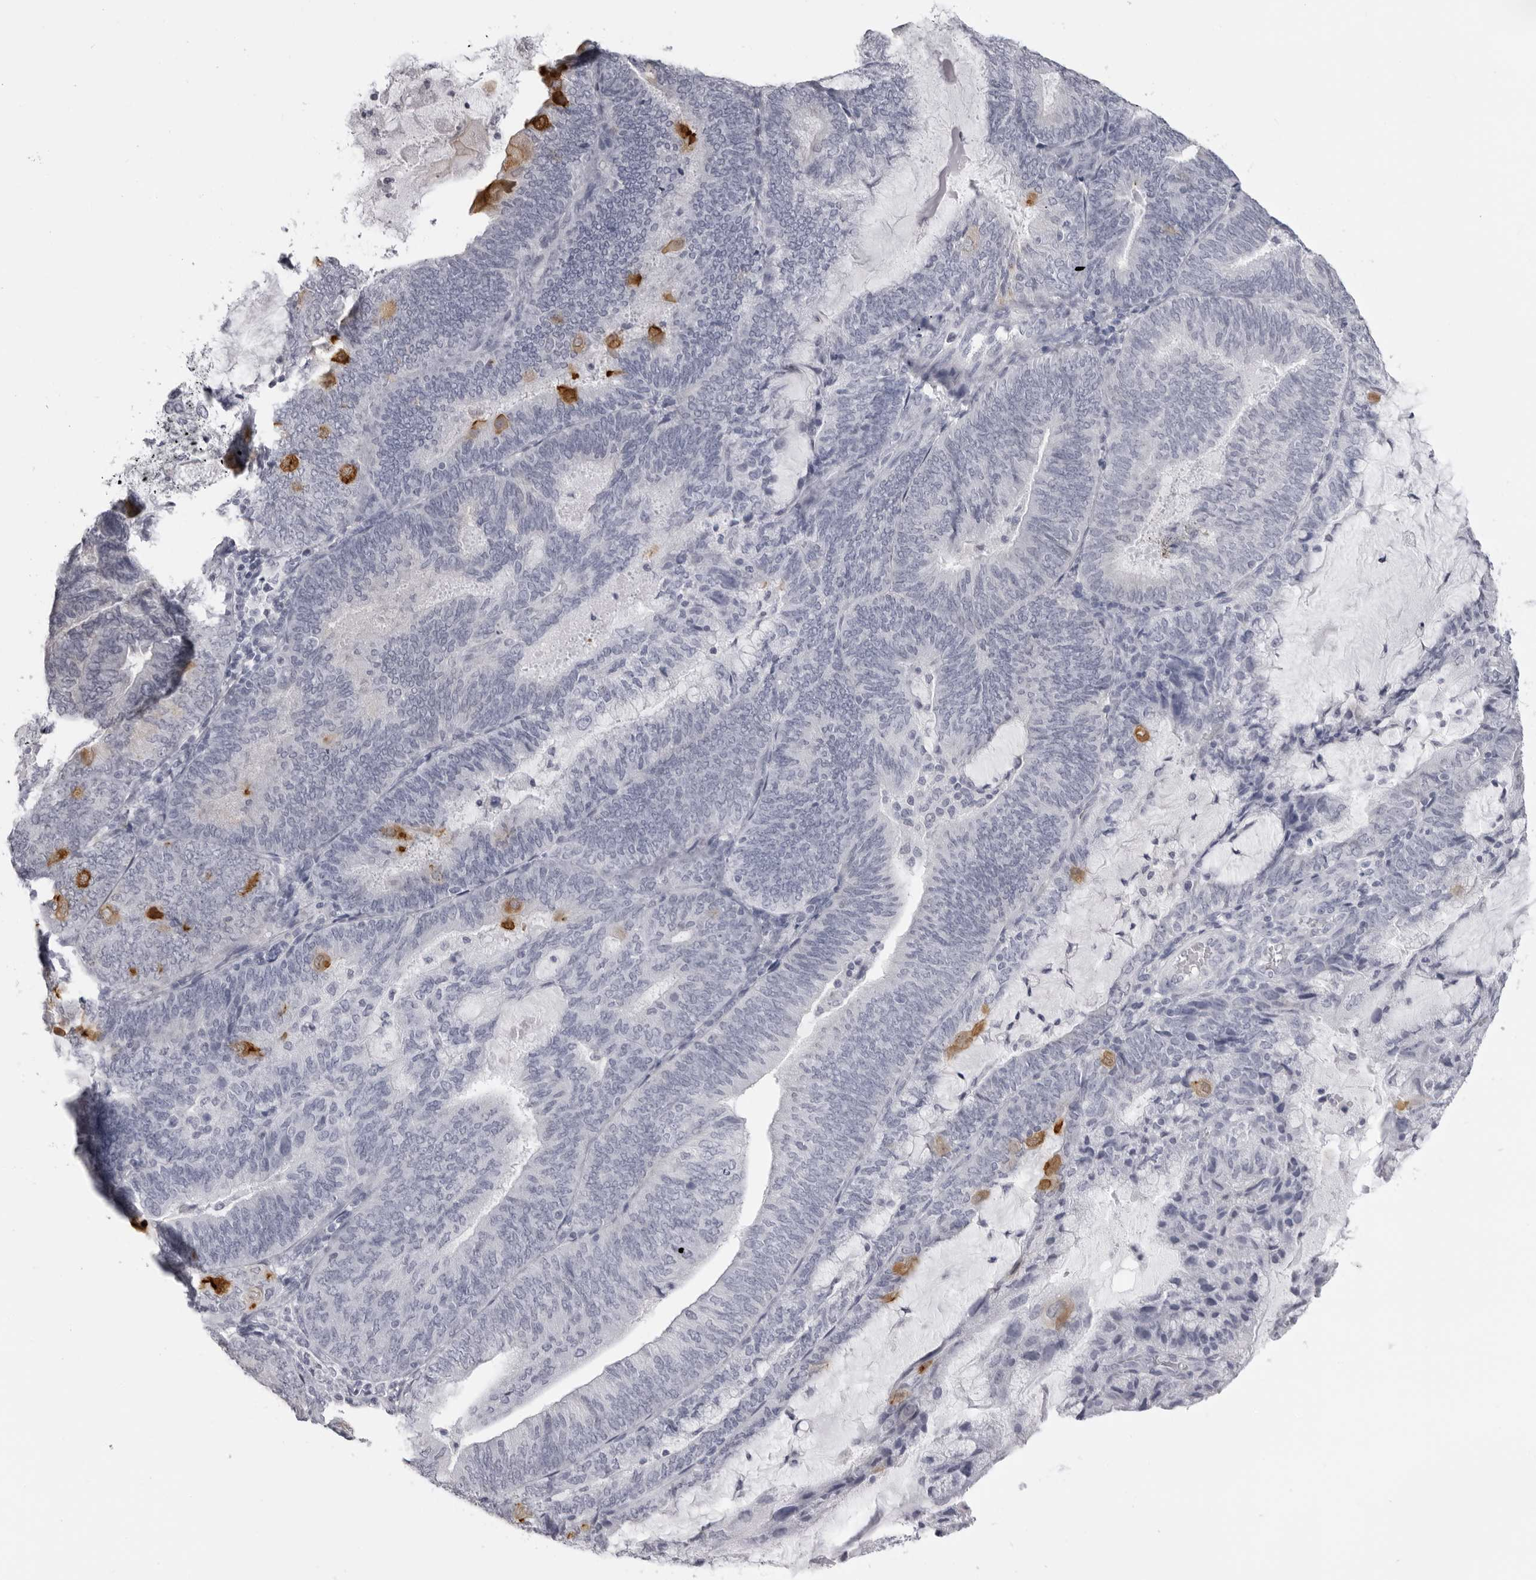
{"staining": {"intensity": "moderate", "quantity": "<25%", "location": "cytoplasmic/membranous"}, "tissue": "endometrial cancer", "cell_type": "Tumor cells", "image_type": "cancer", "snomed": [{"axis": "morphology", "description": "Adenocarcinoma, NOS"}, {"axis": "topography", "description": "Endometrium"}], "caption": "Tumor cells display low levels of moderate cytoplasmic/membranous expression in about <25% of cells in endometrial cancer (adenocarcinoma).", "gene": "DNALI1", "patient": {"sex": "female", "age": 81}}